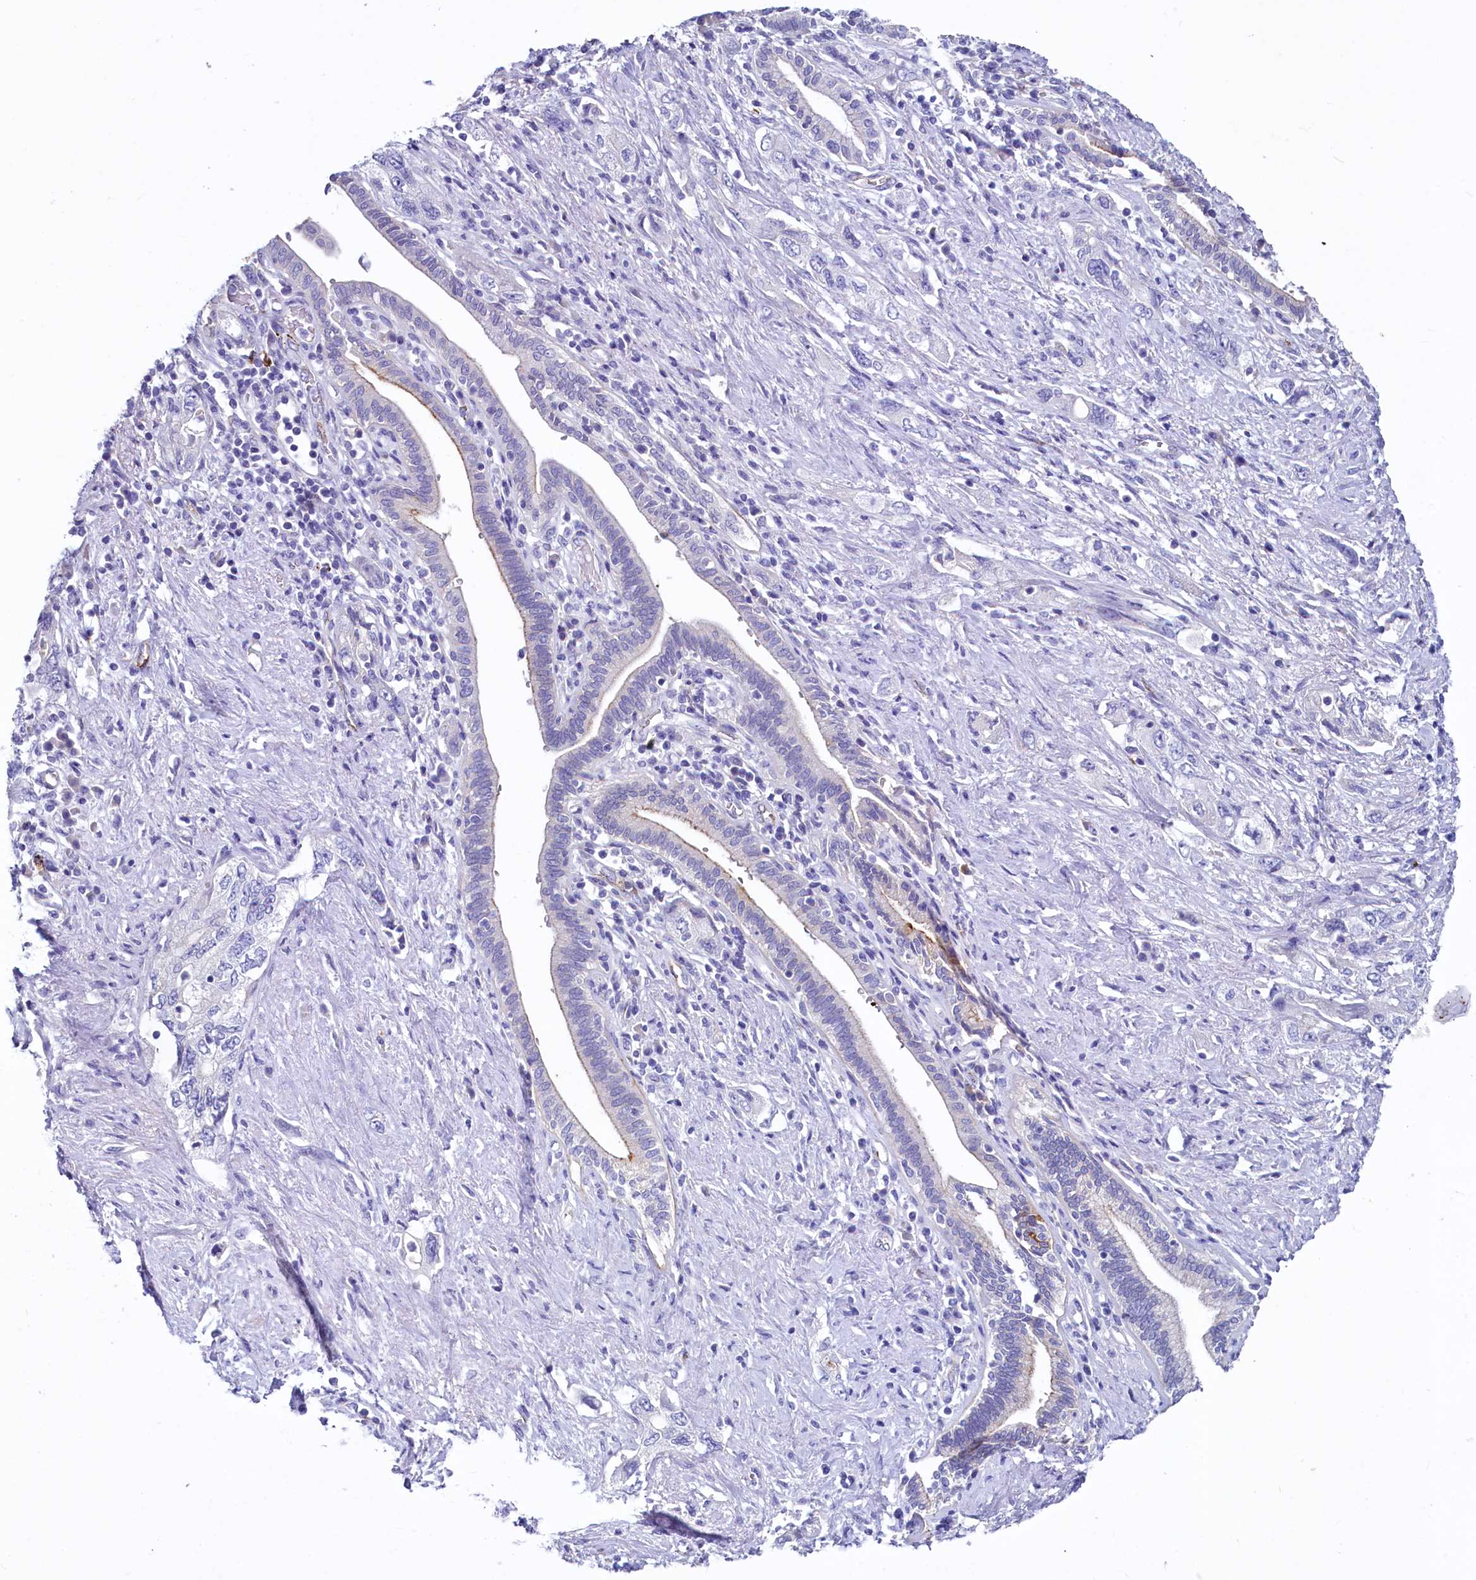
{"staining": {"intensity": "moderate", "quantity": "<25%", "location": "cytoplasmic/membranous"}, "tissue": "pancreatic cancer", "cell_type": "Tumor cells", "image_type": "cancer", "snomed": [{"axis": "morphology", "description": "Adenocarcinoma, NOS"}, {"axis": "topography", "description": "Pancreas"}], "caption": "Moderate cytoplasmic/membranous staining for a protein is present in about <25% of tumor cells of pancreatic cancer (adenocarcinoma) using immunohistochemistry (IHC).", "gene": "INSC", "patient": {"sex": "female", "age": 73}}